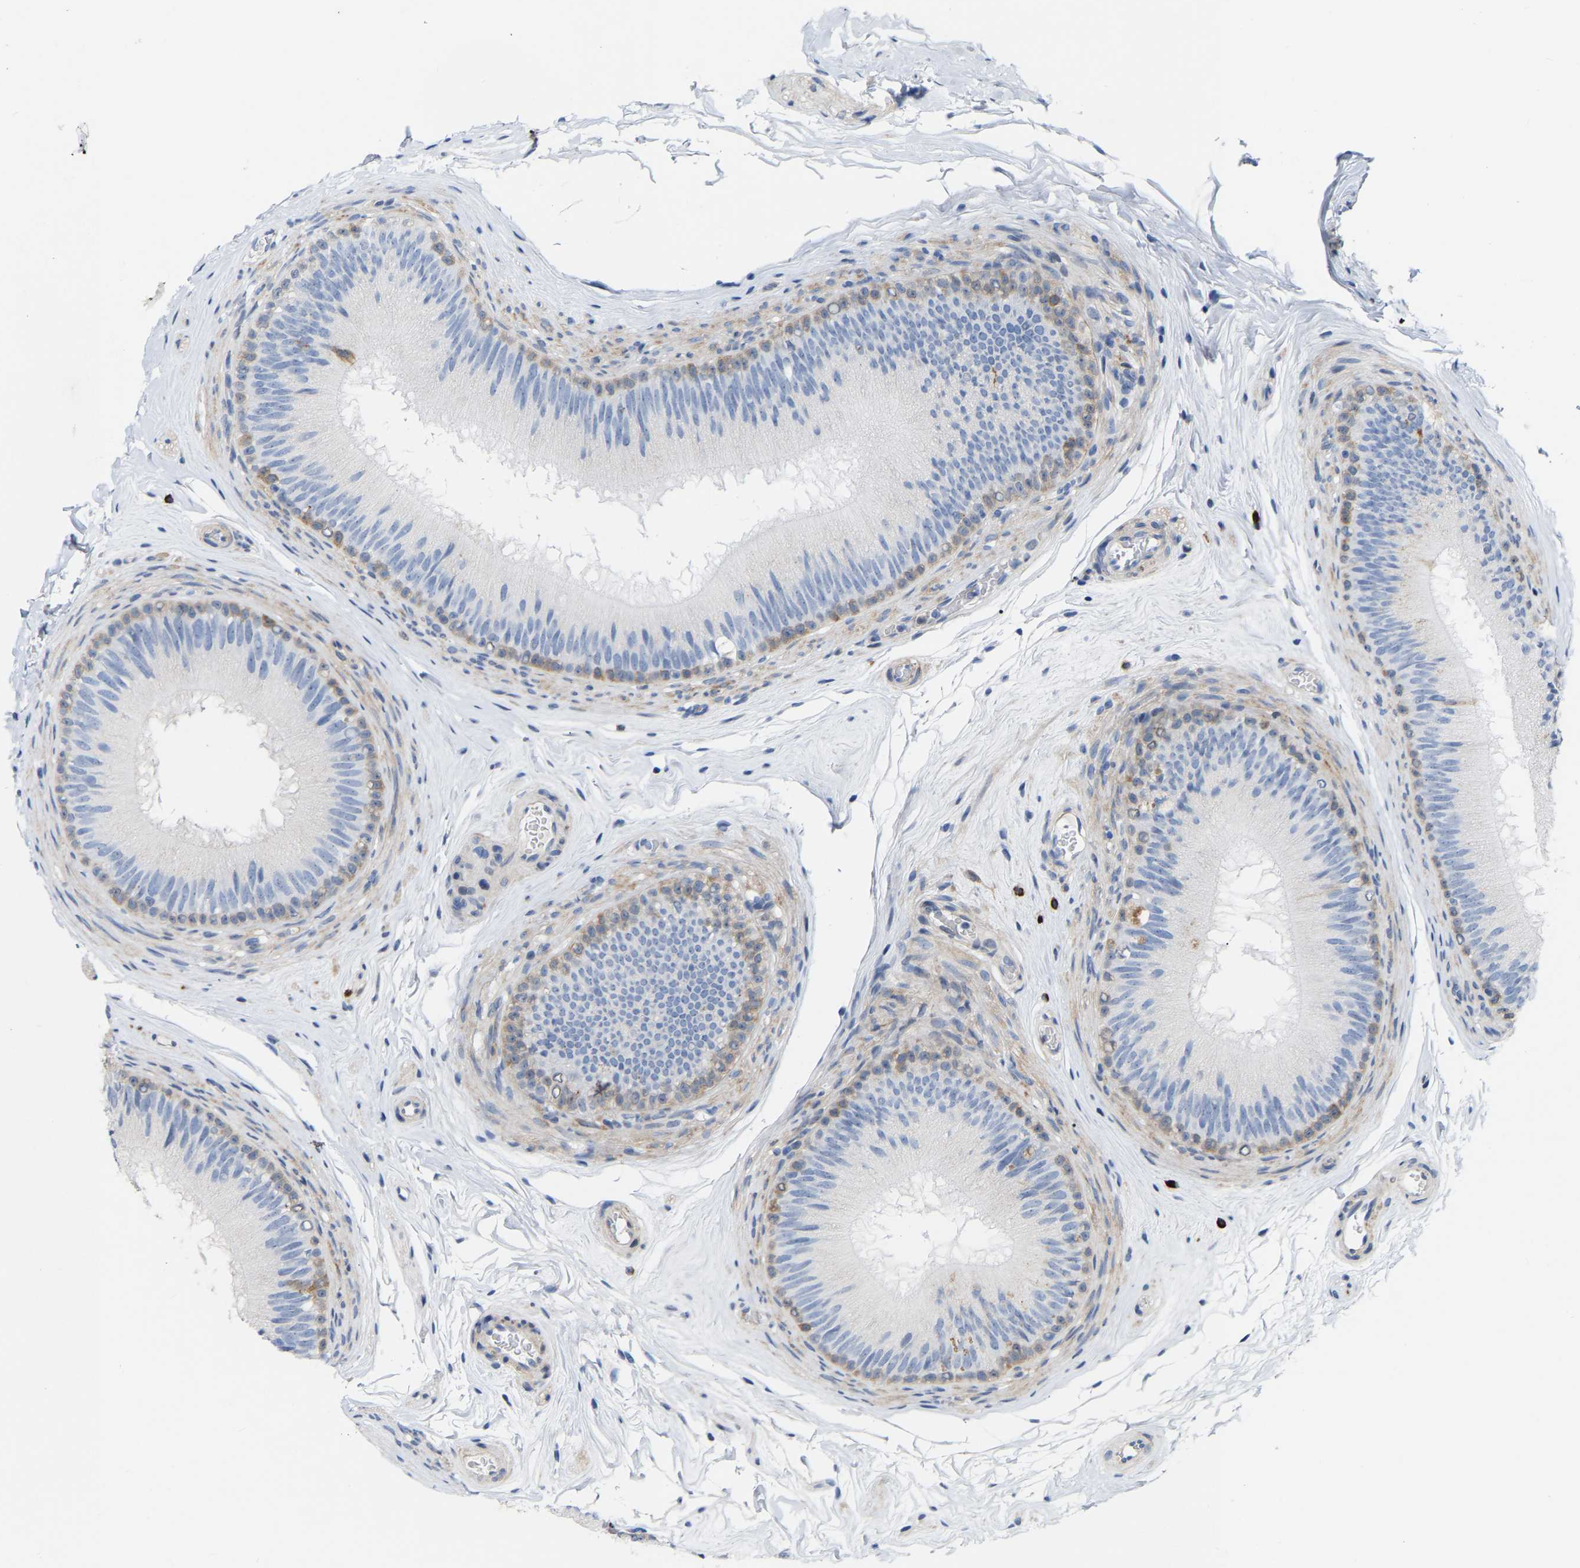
{"staining": {"intensity": "moderate", "quantity": "25%-75%", "location": "cytoplasmic/membranous"}, "tissue": "epididymis", "cell_type": "Glandular cells", "image_type": "normal", "snomed": [{"axis": "morphology", "description": "Normal tissue, NOS"}, {"axis": "topography", "description": "Testis"}, {"axis": "topography", "description": "Epididymis"}], "caption": "Immunohistochemistry (IHC) (DAB (3,3'-diaminobenzidine)) staining of benign epididymis demonstrates moderate cytoplasmic/membranous protein positivity in approximately 25%-75% of glandular cells.", "gene": "ABTB2", "patient": {"sex": "male", "age": 36}}